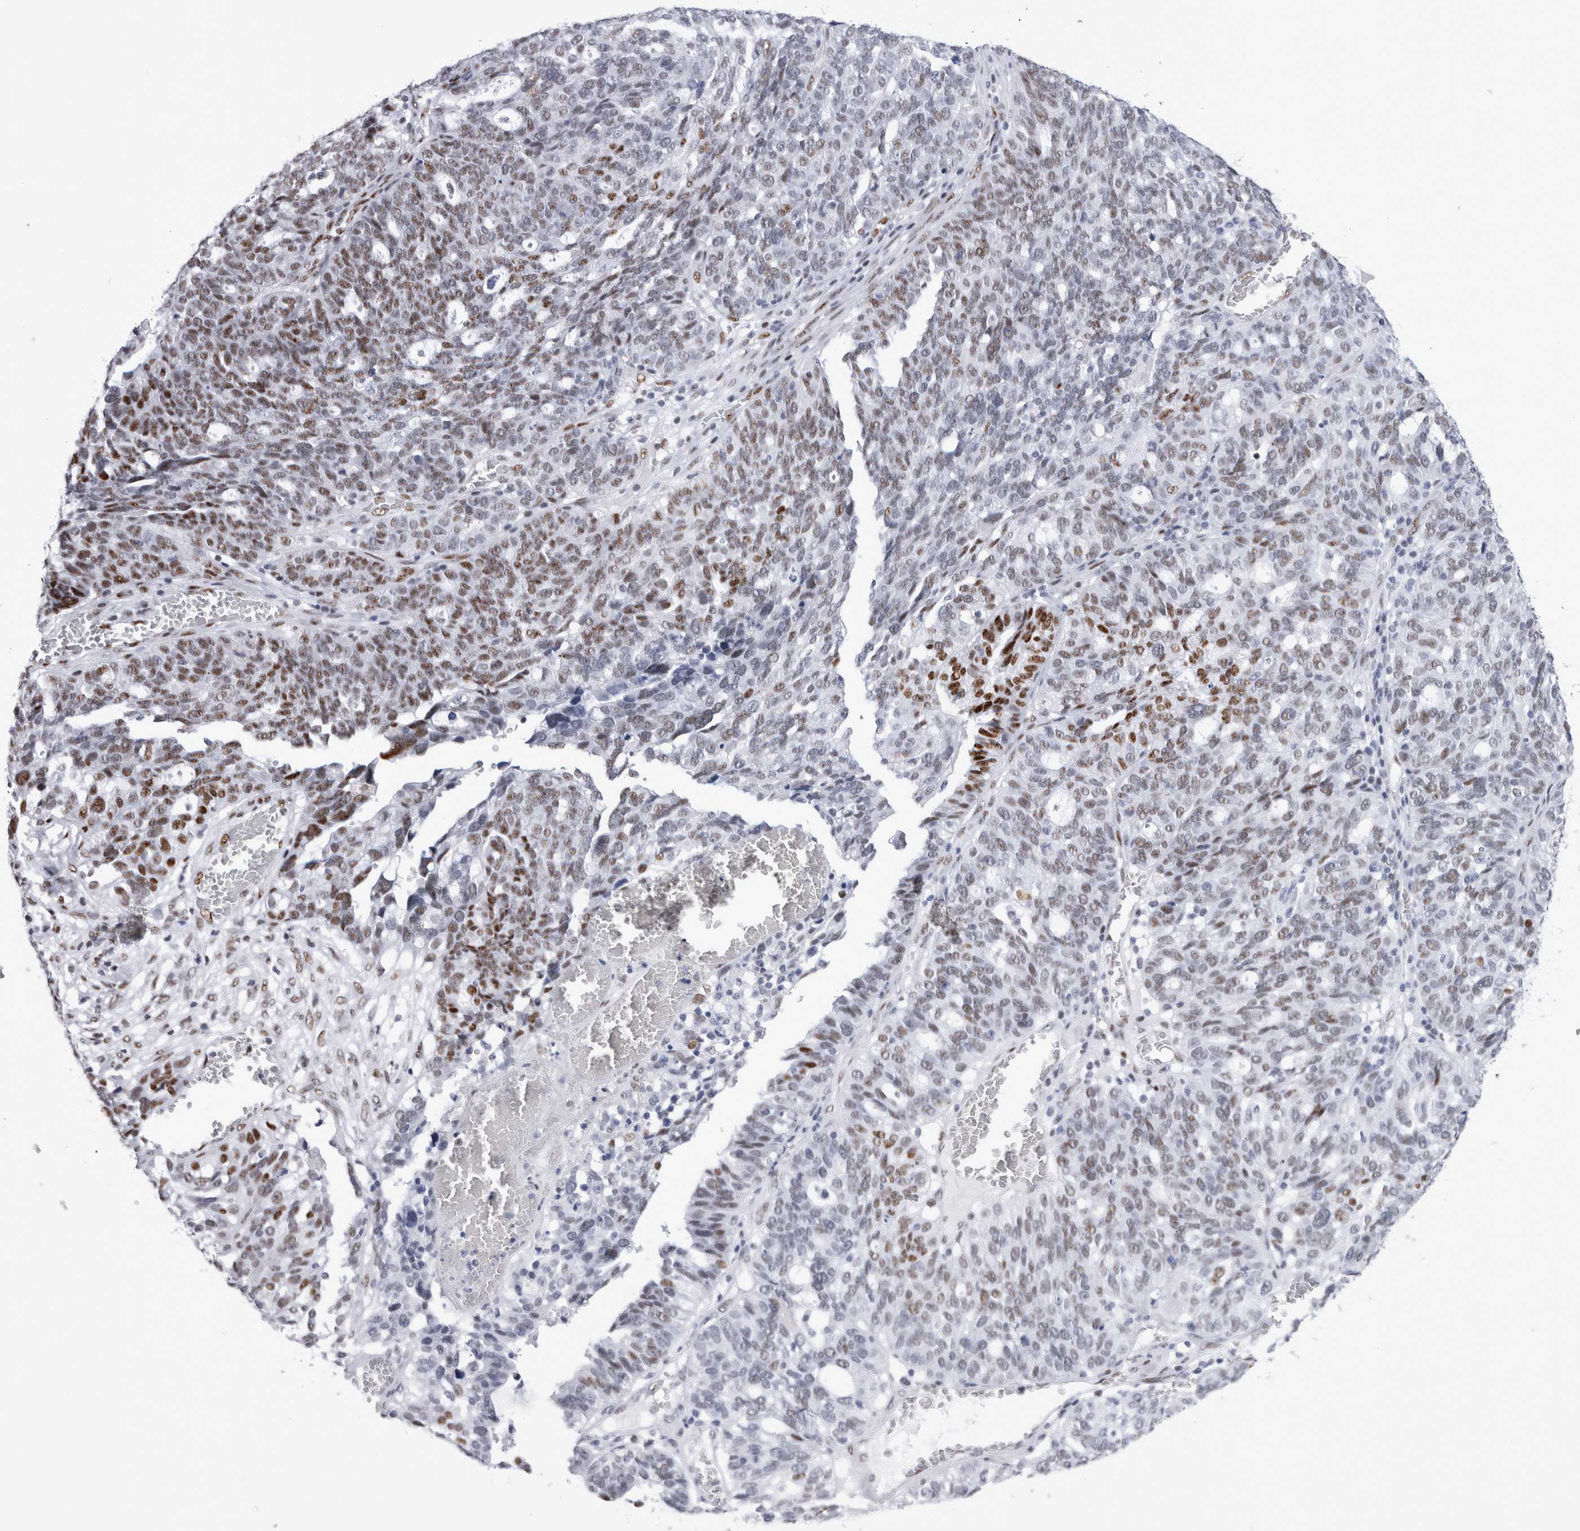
{"staining": {"intensity": "moderate", "quantity": "25%-75%", "location": "nuclear"}, "tissue": "ovarian cancer", "cell_type": "Tumor cells", "image_type": "cancer", "snomed": [{"axis": "morphology", "description": "Cystadenocarcinoma, serous, NOS"}, {"axis": "topography", "description": "Ovary"}], "caption": "The micrograph reveals staining of ovarian cancer (serous cystadenocarcinoma), revealing moderate nuclear protein expression (brown color) within tumor cells.", "gene": "RBM6", "patient": {"sex": "female", "age": 59}}